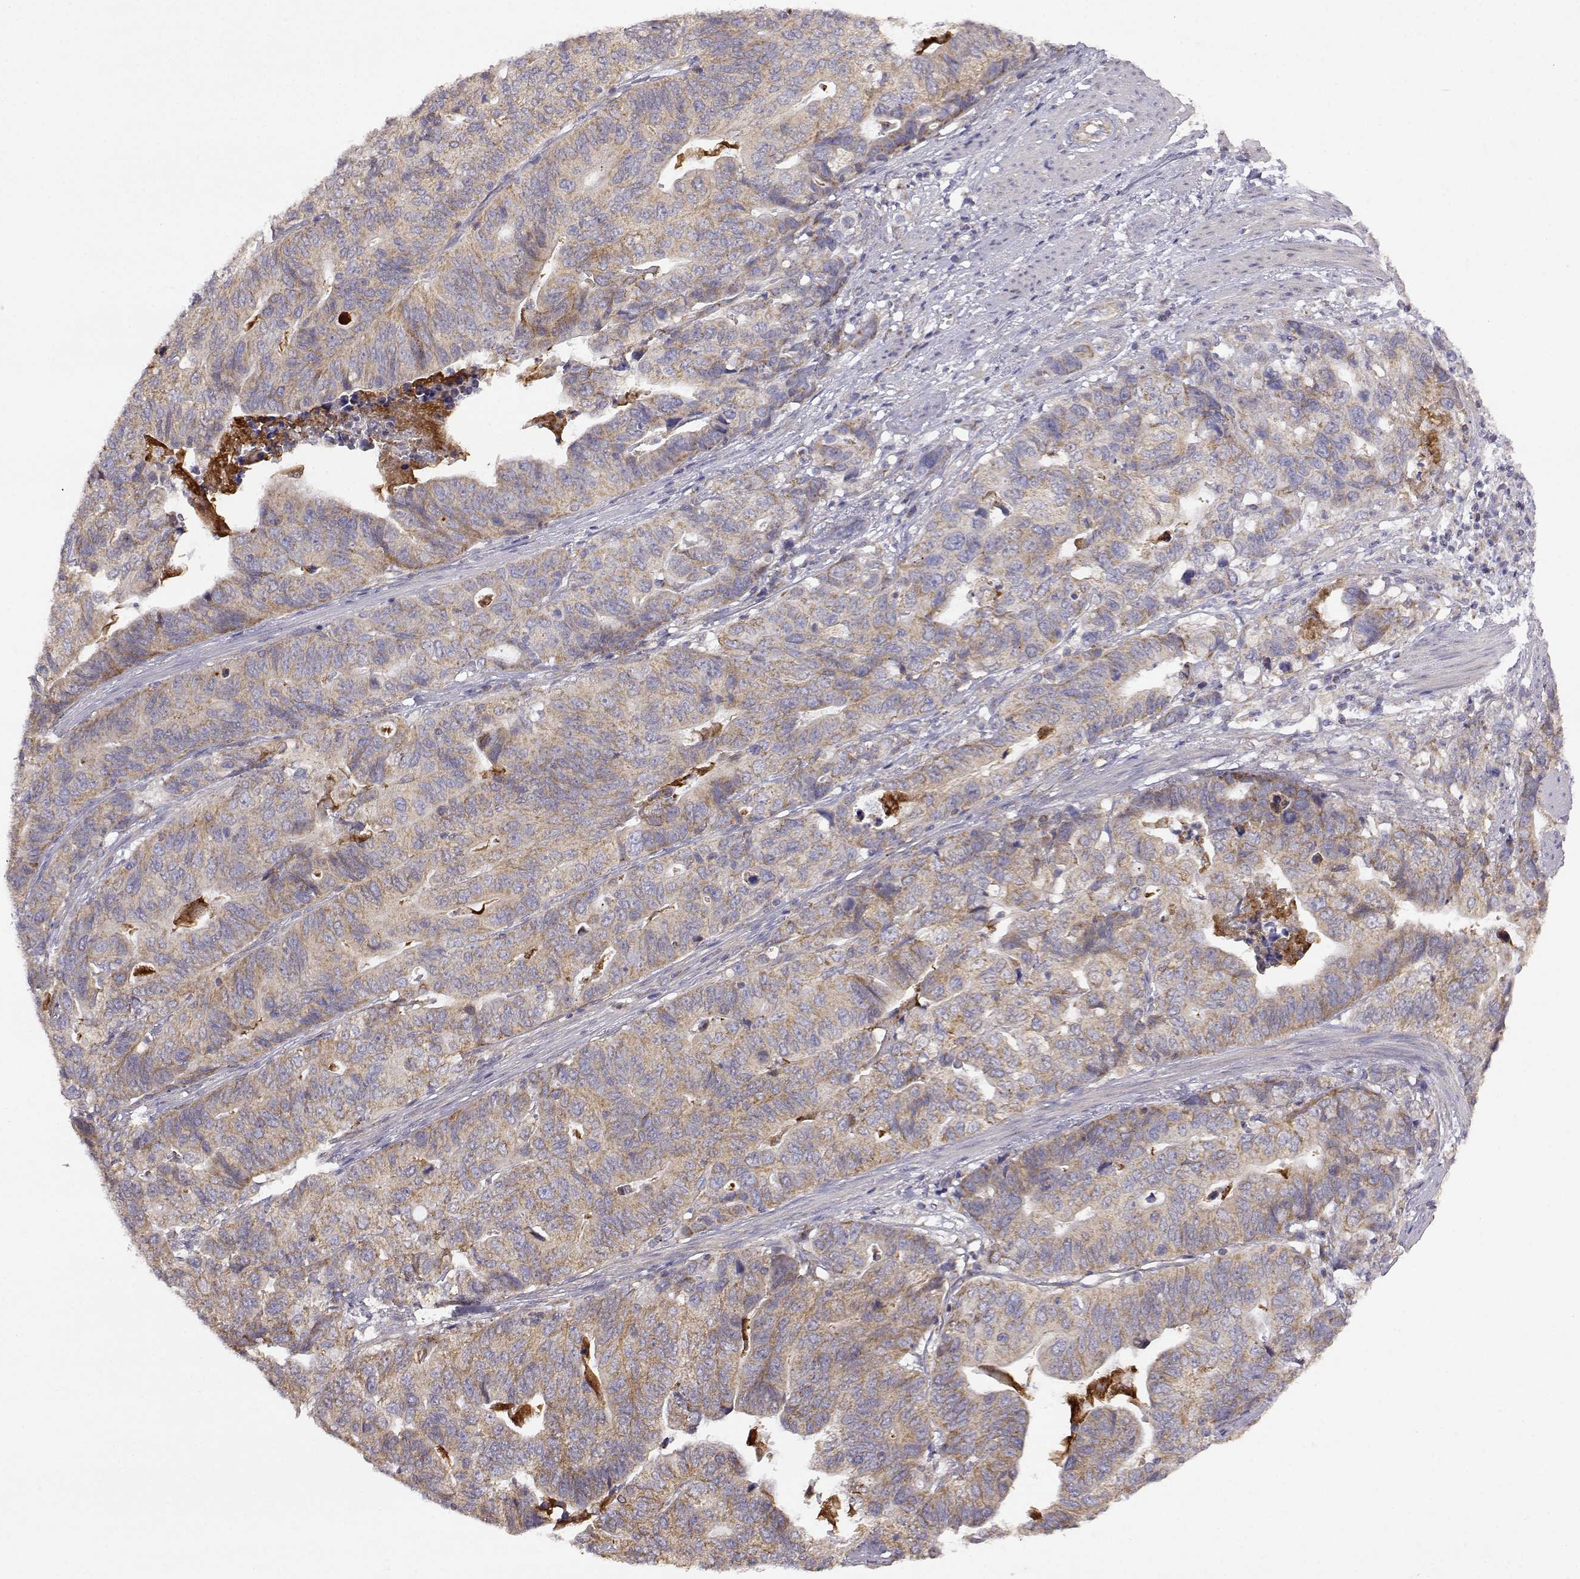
{"staining": {"intensity": "weak", "quantity": "25%-75%", "location": "cytoplasmic/membranous"}, "tissue": "stomach cancer", "cell_type": "Tumor cells", "image_type": "cancer", "snomed": [{"axis": "morphology", "description": "Adenocarcinoma, NOS"}, {"axis": "topography", "description": "Stomach, upper"}], "caption": "DAB (3,3'-diaminobenzidine) immunohistochemical staining of human adenocarcinoma (stomach) demonstrates weak cytoplasmic/membranous protein positivity in approximately 25%-75% of tumor cells.", "gene": "DDC", "patient": {"sex": "female", "age": 67}}